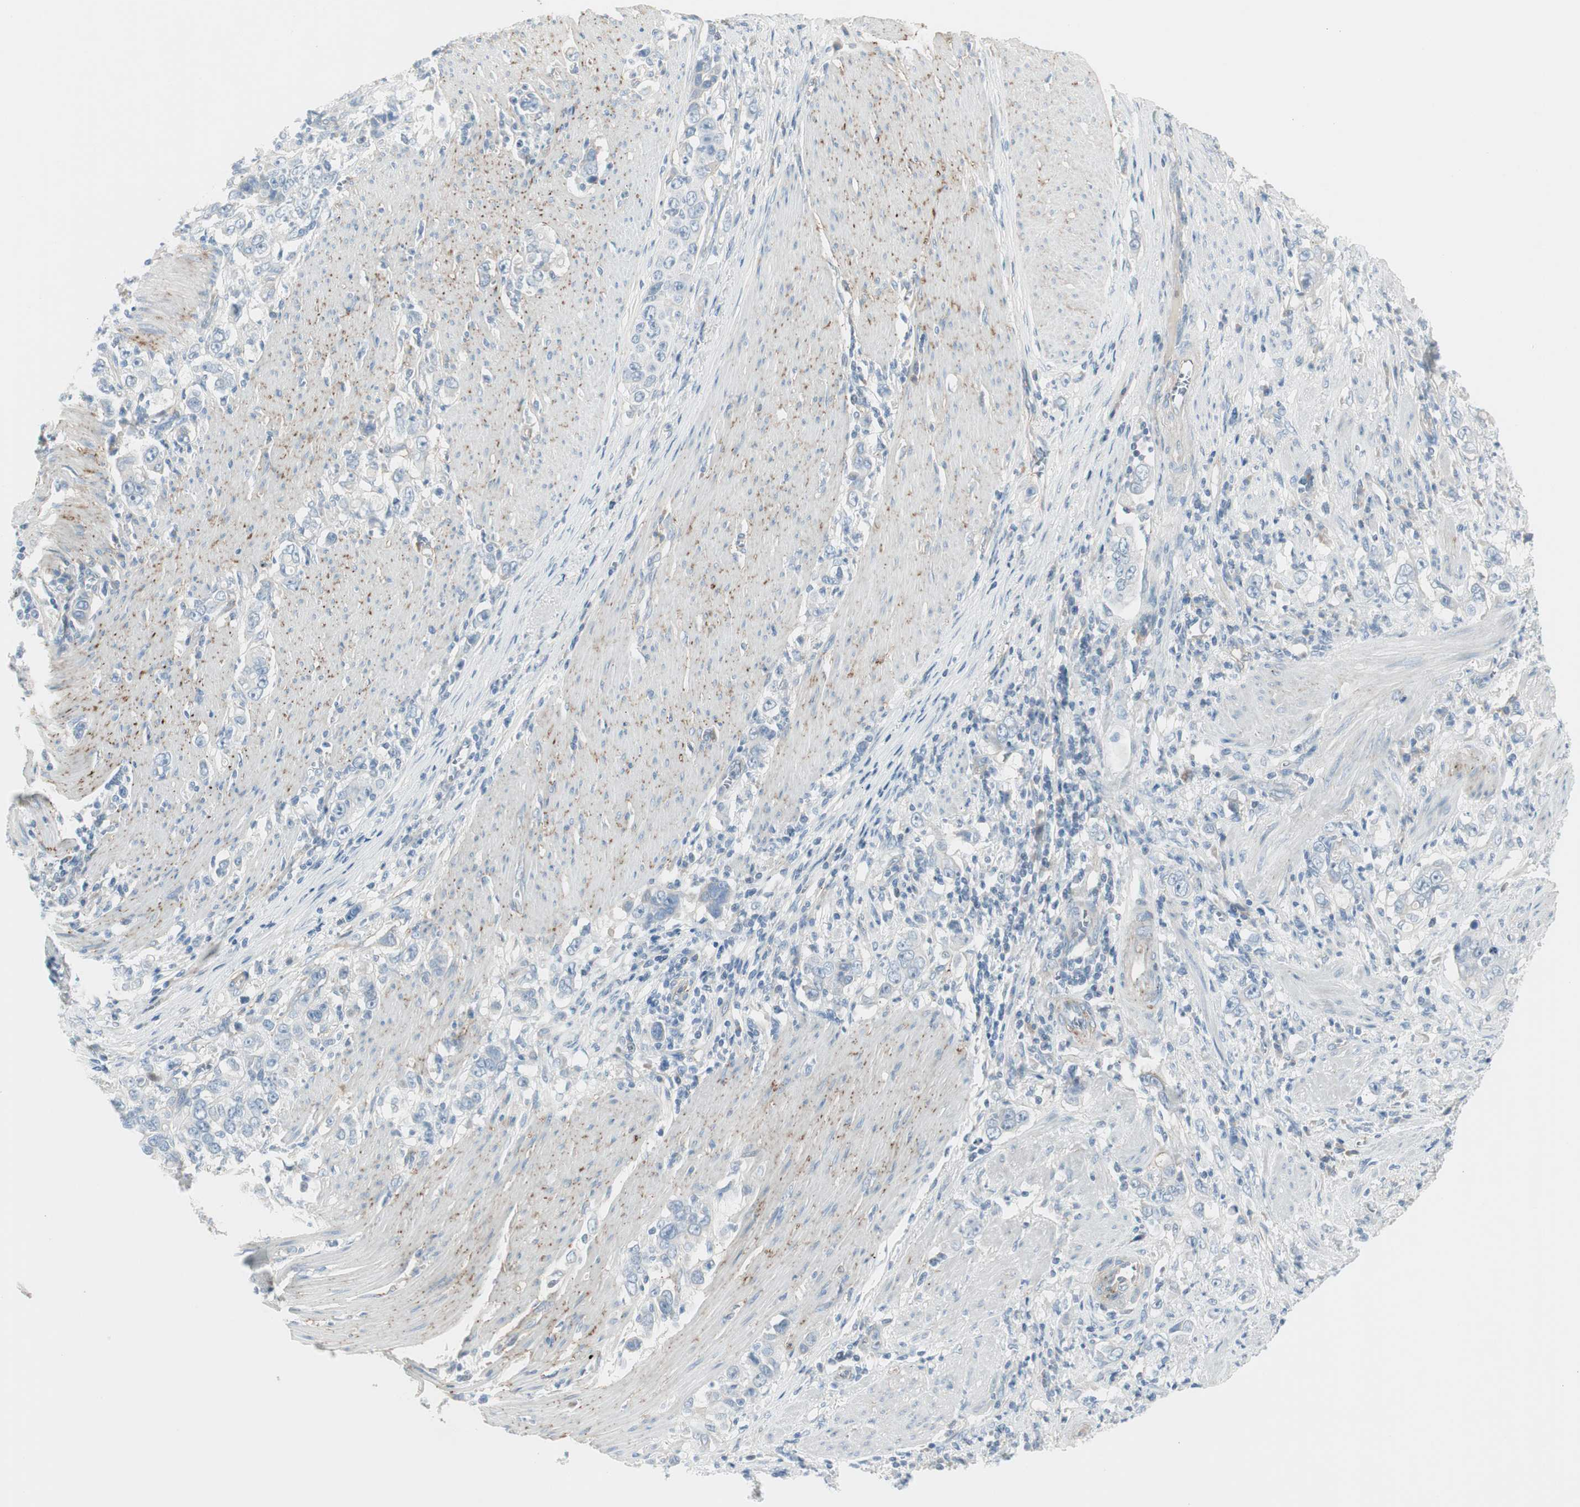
{"staining": {"intensity": "negative", "quantity": "none", "location": "none"}, "tissue": "stomach cancer", "cell_type": "Tumor cells", "image_type": "cancer", "snomed": [{"axis": "morphology", "description": "Adenocarcinoma, NOS"}, {"axis": "topography", "description": "Stomach, lower"}], "caption": "Human adenocarcinoma (stomach) stained for a protein using immunohistochemistry exhibits no staining in tumor cells.", "gene": "CACNA2D1", "patient": {"sex": "female", "age": 72}}